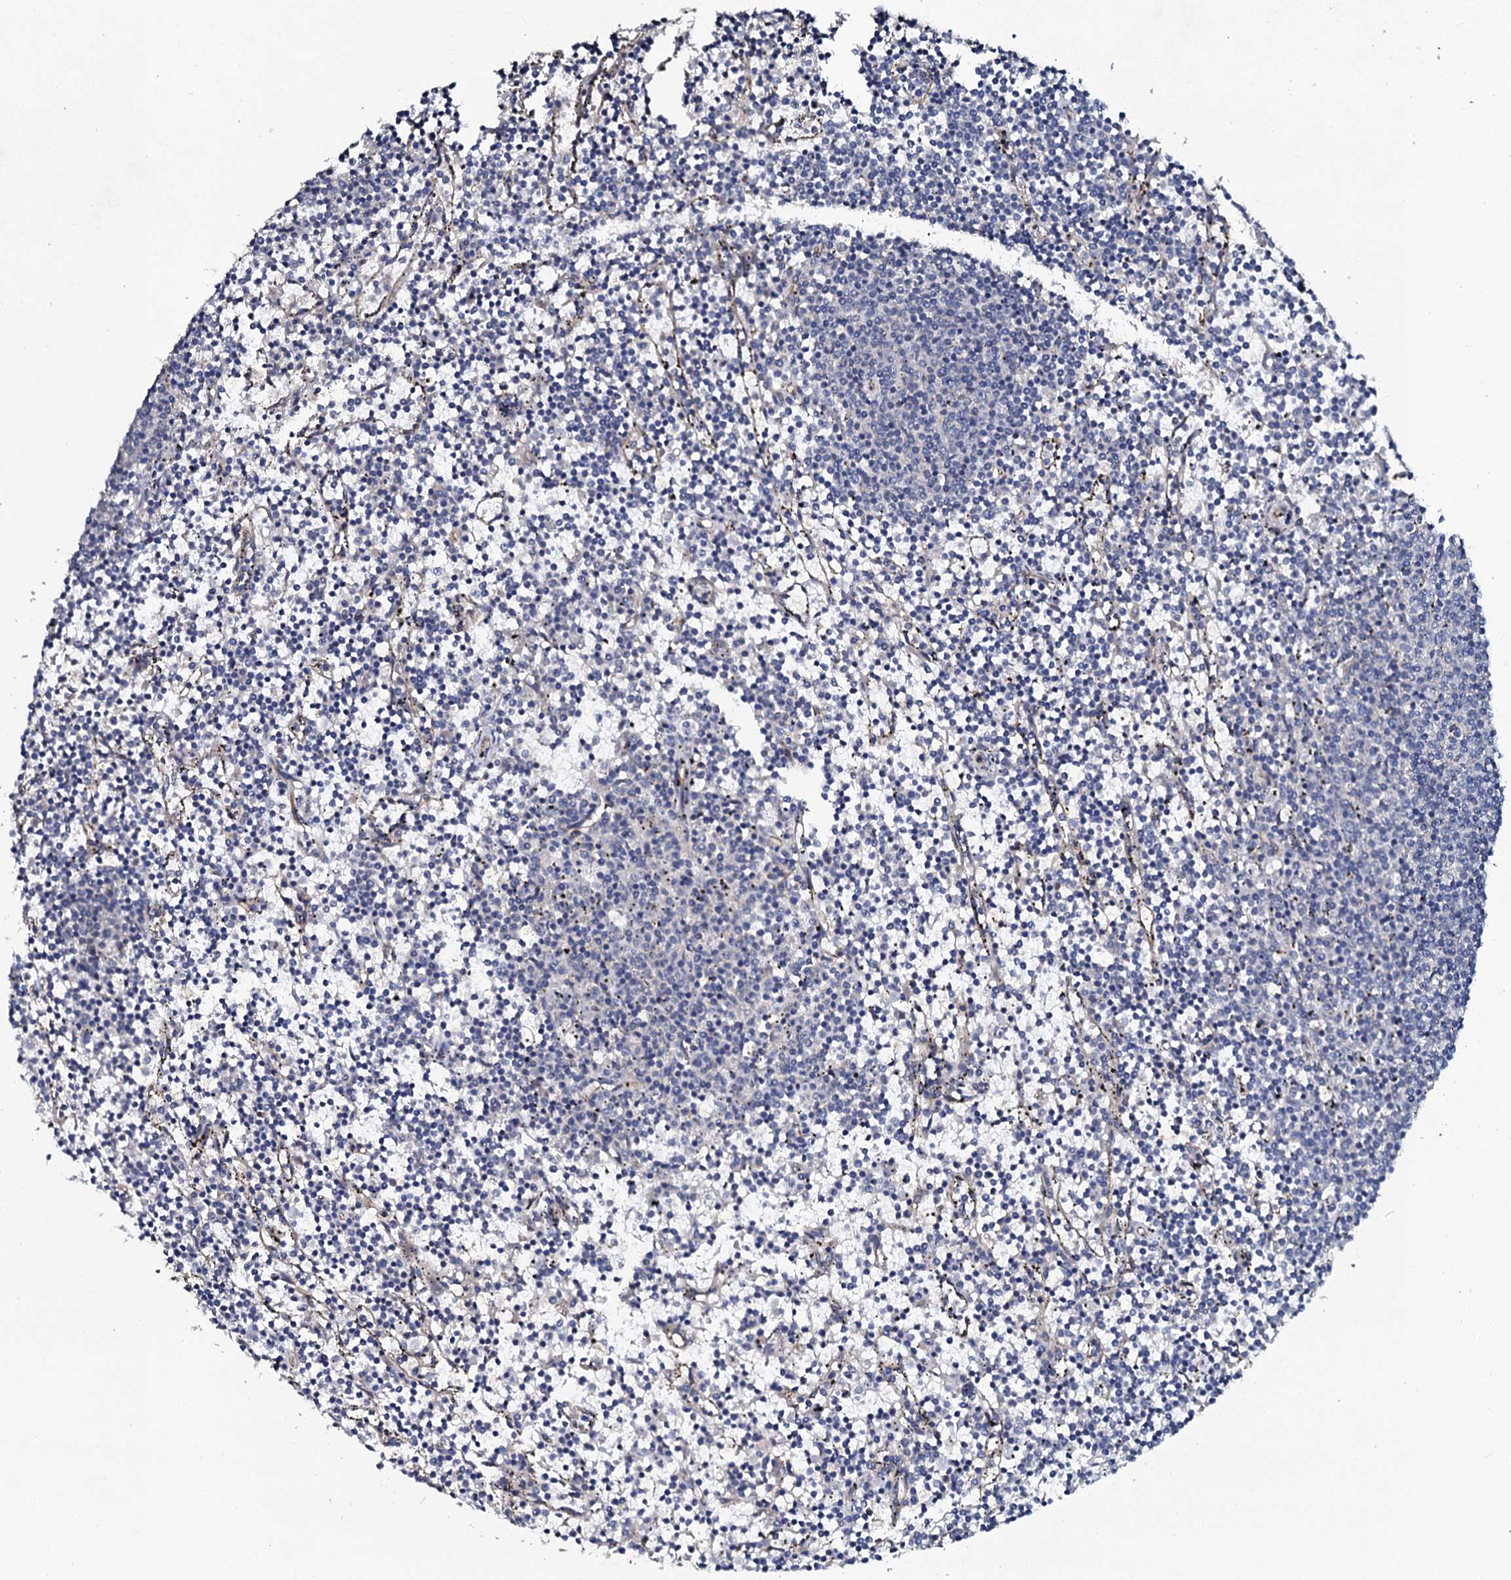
{"staining": {"intensity": "negative", "quantity": "none", "location": "none"}, "tissue": "lymphoma", "cell_type": "Tumor cells", "image_type": "cancer", "snomed": [{"axis": "morphology", "description": "Malignant lymphoma, non-Hodgkin's type, Low grade"}, {"axis": "topography", "description": "Spleen"}], "caption": "IHC image of neoplastic tissue: human lymphoma stained with DAB (3,3'-diaminobenzidine) exhibits no significant protein positivity in tumor cells.", "gene": "GLCE", "patient": {"sex": "female", "age": 50}}